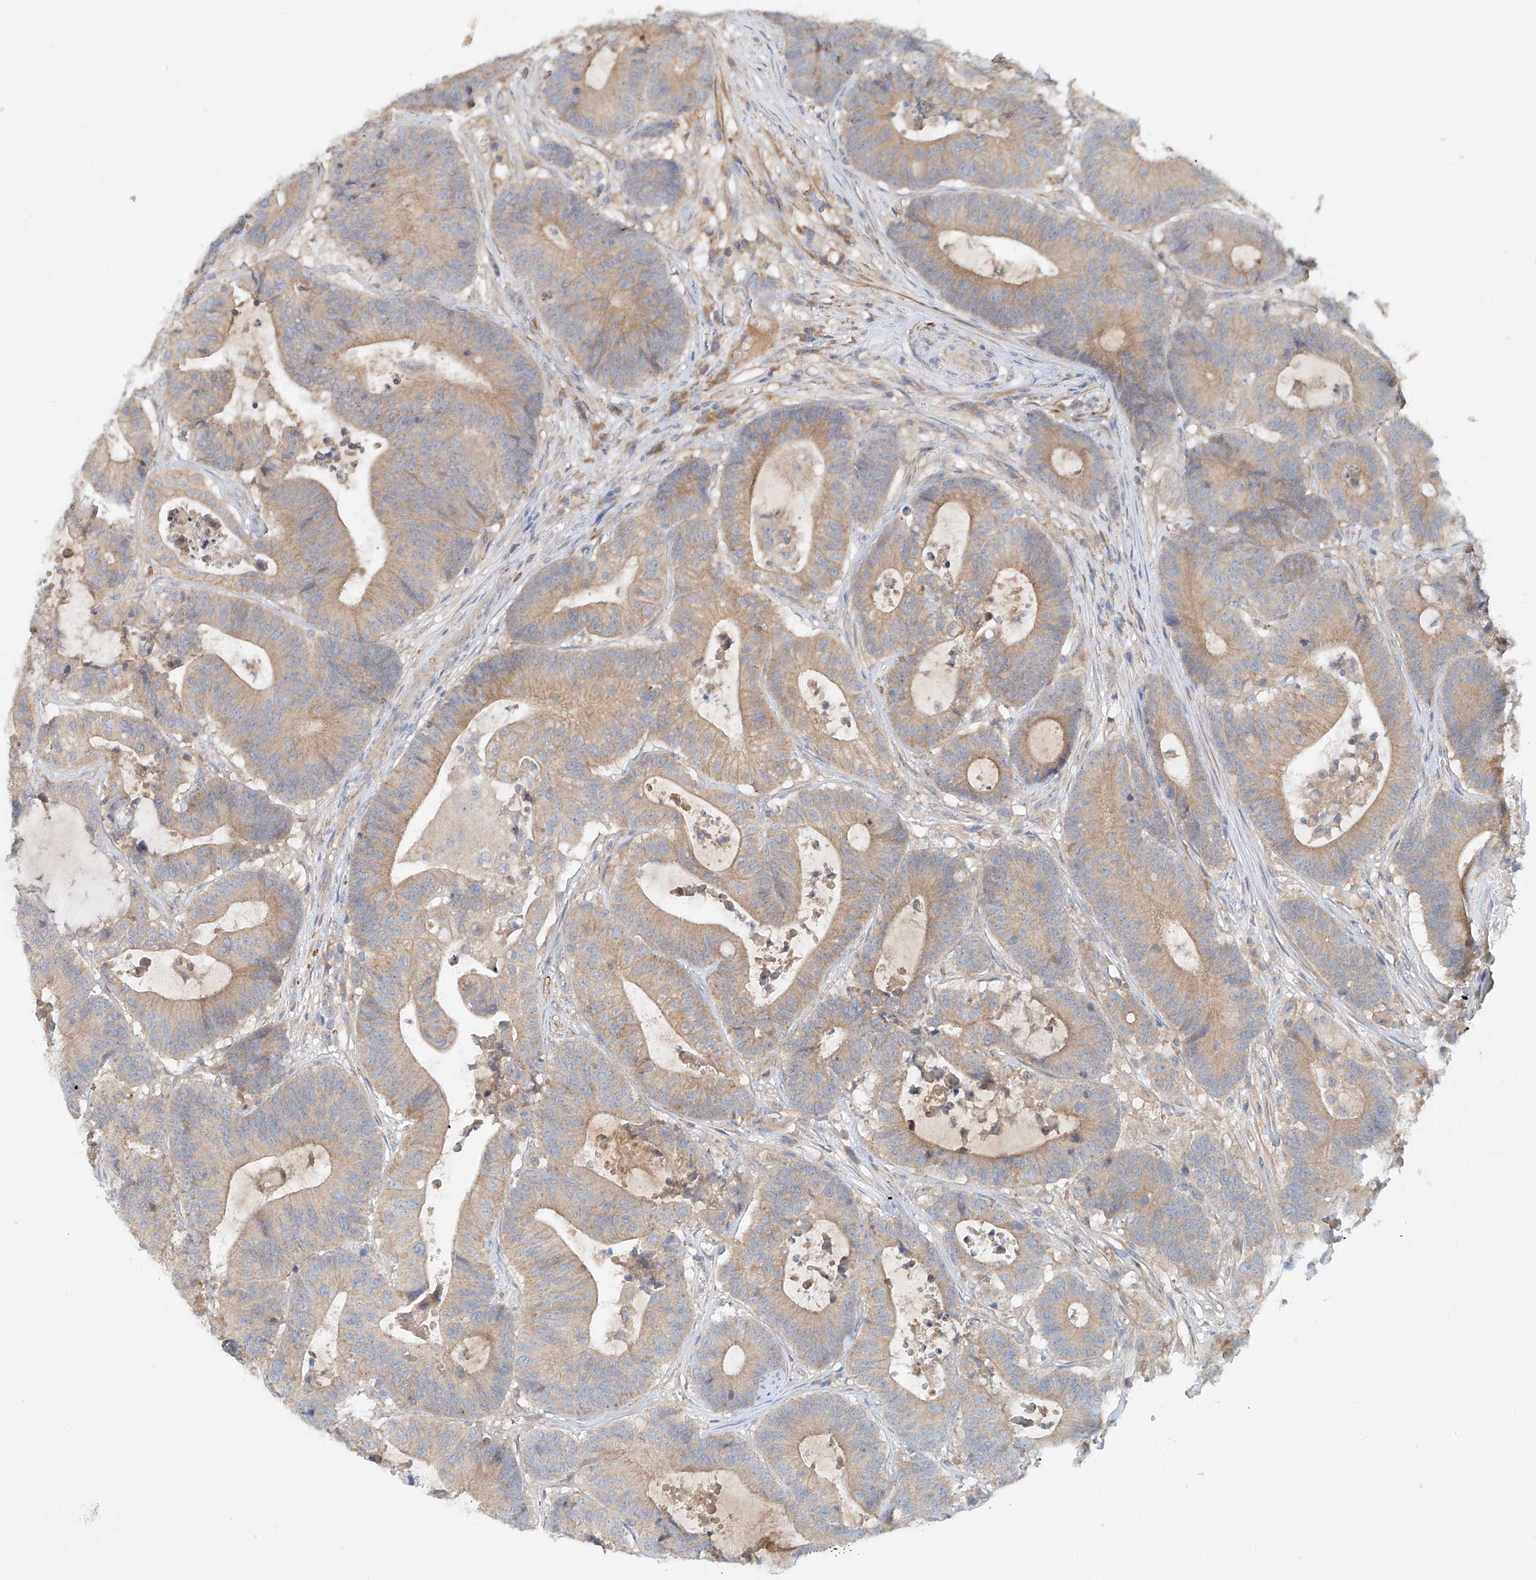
{"staining": {"intensity": "weak", "quantity": "25%-75%", "location": "cytoplasmic/membranous"}, "tissue": "colorectal cancer", "cell_type": "Tumor cells", "image_type": "cancer", "snomed": [{"axis": "morphology", "description": "Adenocarcinoma, NOS"}, {"axis": "topography", "description": "Colon"}], "caption": "An immunohistochemistry (IHC) micrograph of neoplastic tissue is shown. Protein staining in brown highlights weak cytoplasmic/membranous positivity in colorectal cancer within tumor cells.", "gene": "LYRM9", "patient": {"sex": "female", "age": 84}}